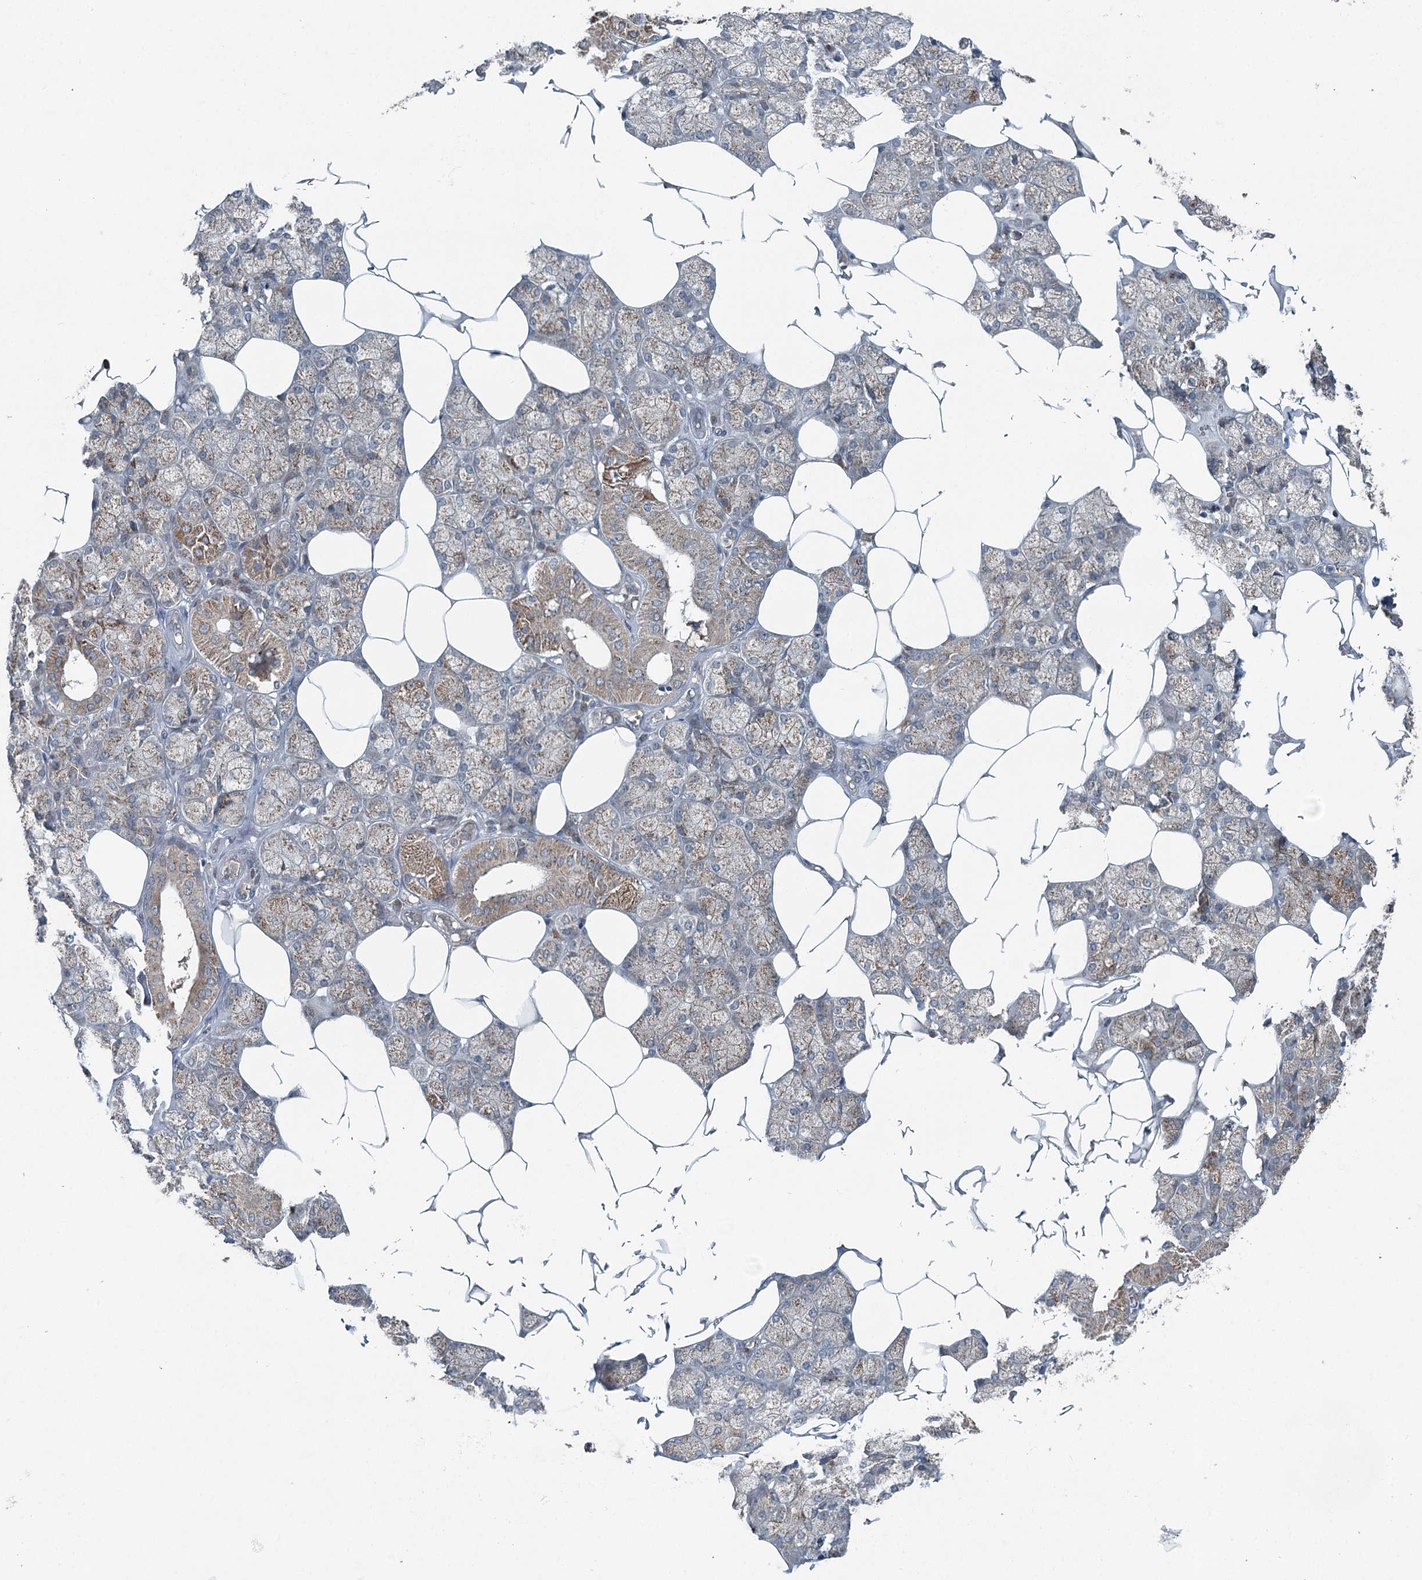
{"staining": {"intensity": "moderate", "quantity": "25%-75%", "location": "cytoplasmic/membranous"}, "tissue": "salivary gland", "cell_type": "Glandular cells", "image_type": "normal", "snomed": [{"axis": "morphology", "description": "Normal tissue, NOS"}, {"axis": "topography", "description": "Salivary gland"}], "caption": "The histopathology image reveals immunohistochemical staining of normal salivary gland. There is moderate cytoplasmic/membranous staining is appreciated in about 25%-75% of glandular cells. The staining is performed using DAB brown chromogen to label protein expression. The nuclei are counter-stained blue using hematoxylin.", "gene": "SKIC3", "patient": {"sex": "male", "age": 62}}